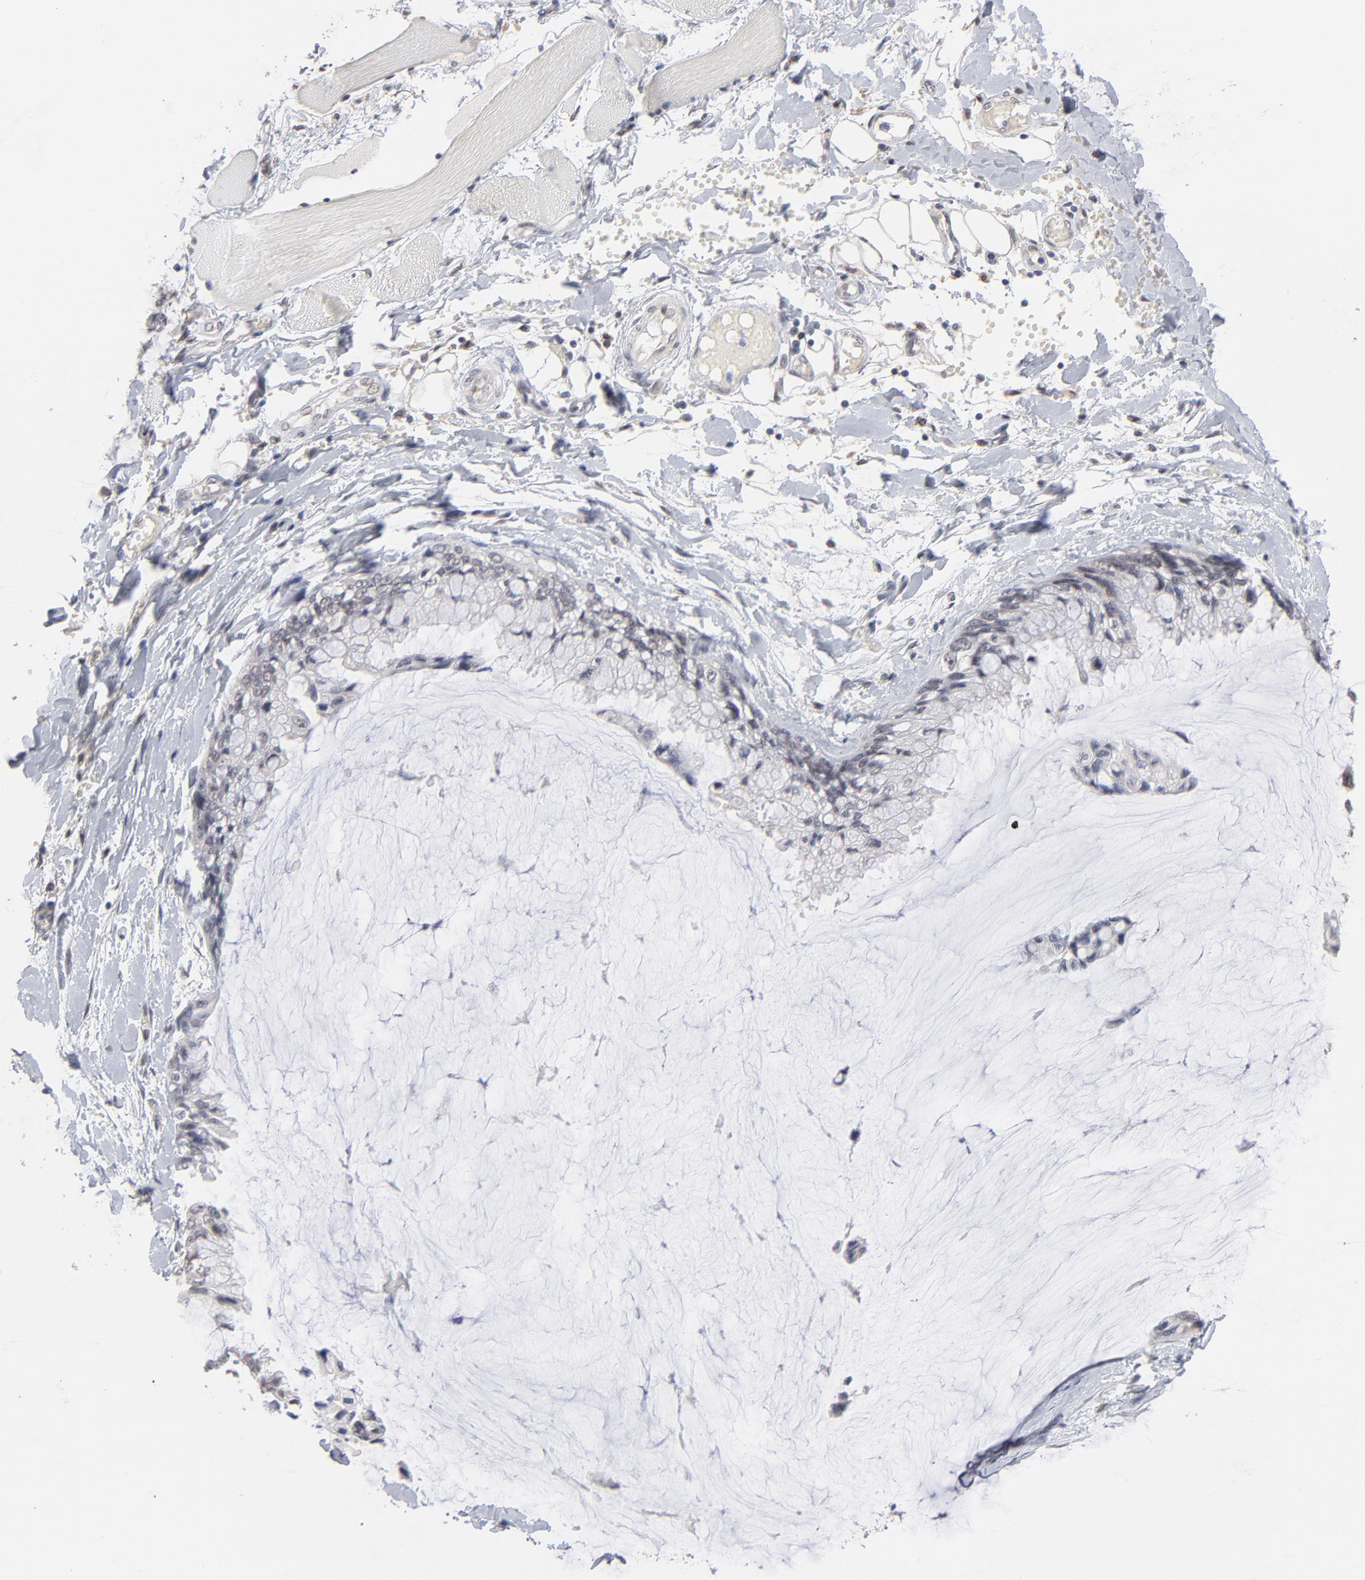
{"staining": {"intensity": "weak", "quantity": "<25%", "location": "nuclear"}, "tissue": "ovarian cancer", "cell_type": "Tumor cells", "image_type": "cancer", "snomed": [{"axis": "morphology", "description": "Cystadenocarcinoma, mucinous, NOS"}, {"axis": "topography", "description": "Ovary"}], "caption": "Image shows no significant protein staining in tumor cells of ovarian cancer (mucinous cystadenocarcinoma). Brightfield microscopy of immunohistochemistry (IHC) stained with DAB (brown) and hematoxylin (blue), captured at high magnification.", "gene": "MBIP", "patient": {"sex": "female", "age": 39}}